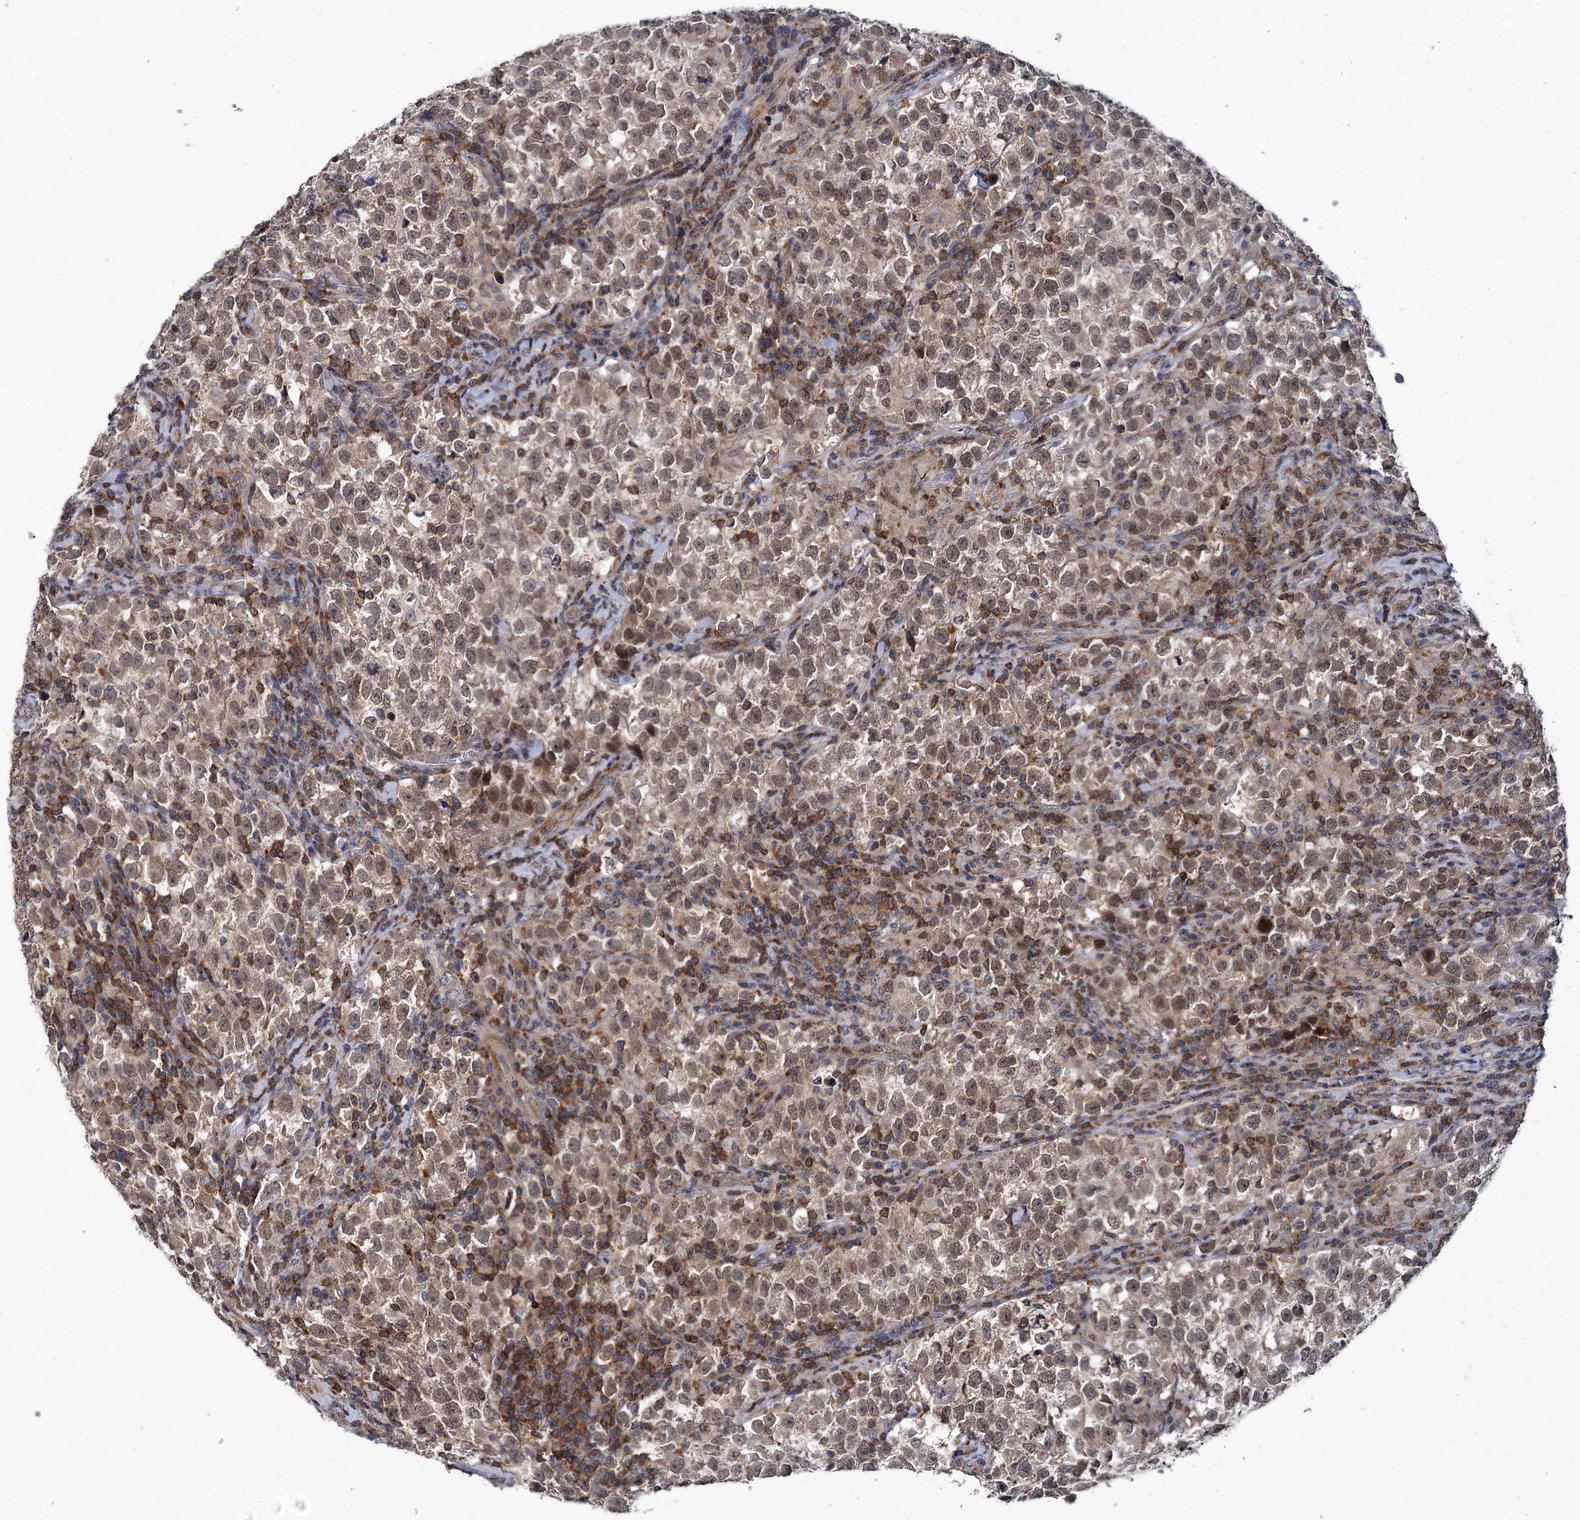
{"staining": {"intensity": "moderate", "quantity": ">75%", "location": "cytoplasmic/membranous,nuclear"}, "tissue": "testis cancer", "cell_type": "Tumor cells", "image_type": "cancer", "snomed": [{"axis": "morphology", "description": "Normal tissue, NOS"}, {"axis": "morphology", "description": "Seminoma, NOS"}, {"axis": "topography", "description": "Testis"}], "caption": "This is a histology image of IHC staining of testis cancer, which shows moderate positivity in the cytoplasmic/membranous and nuclear of tumor cells.", "gene": "ABLIM1", "patient": {"sex": "male", "age": 43}}